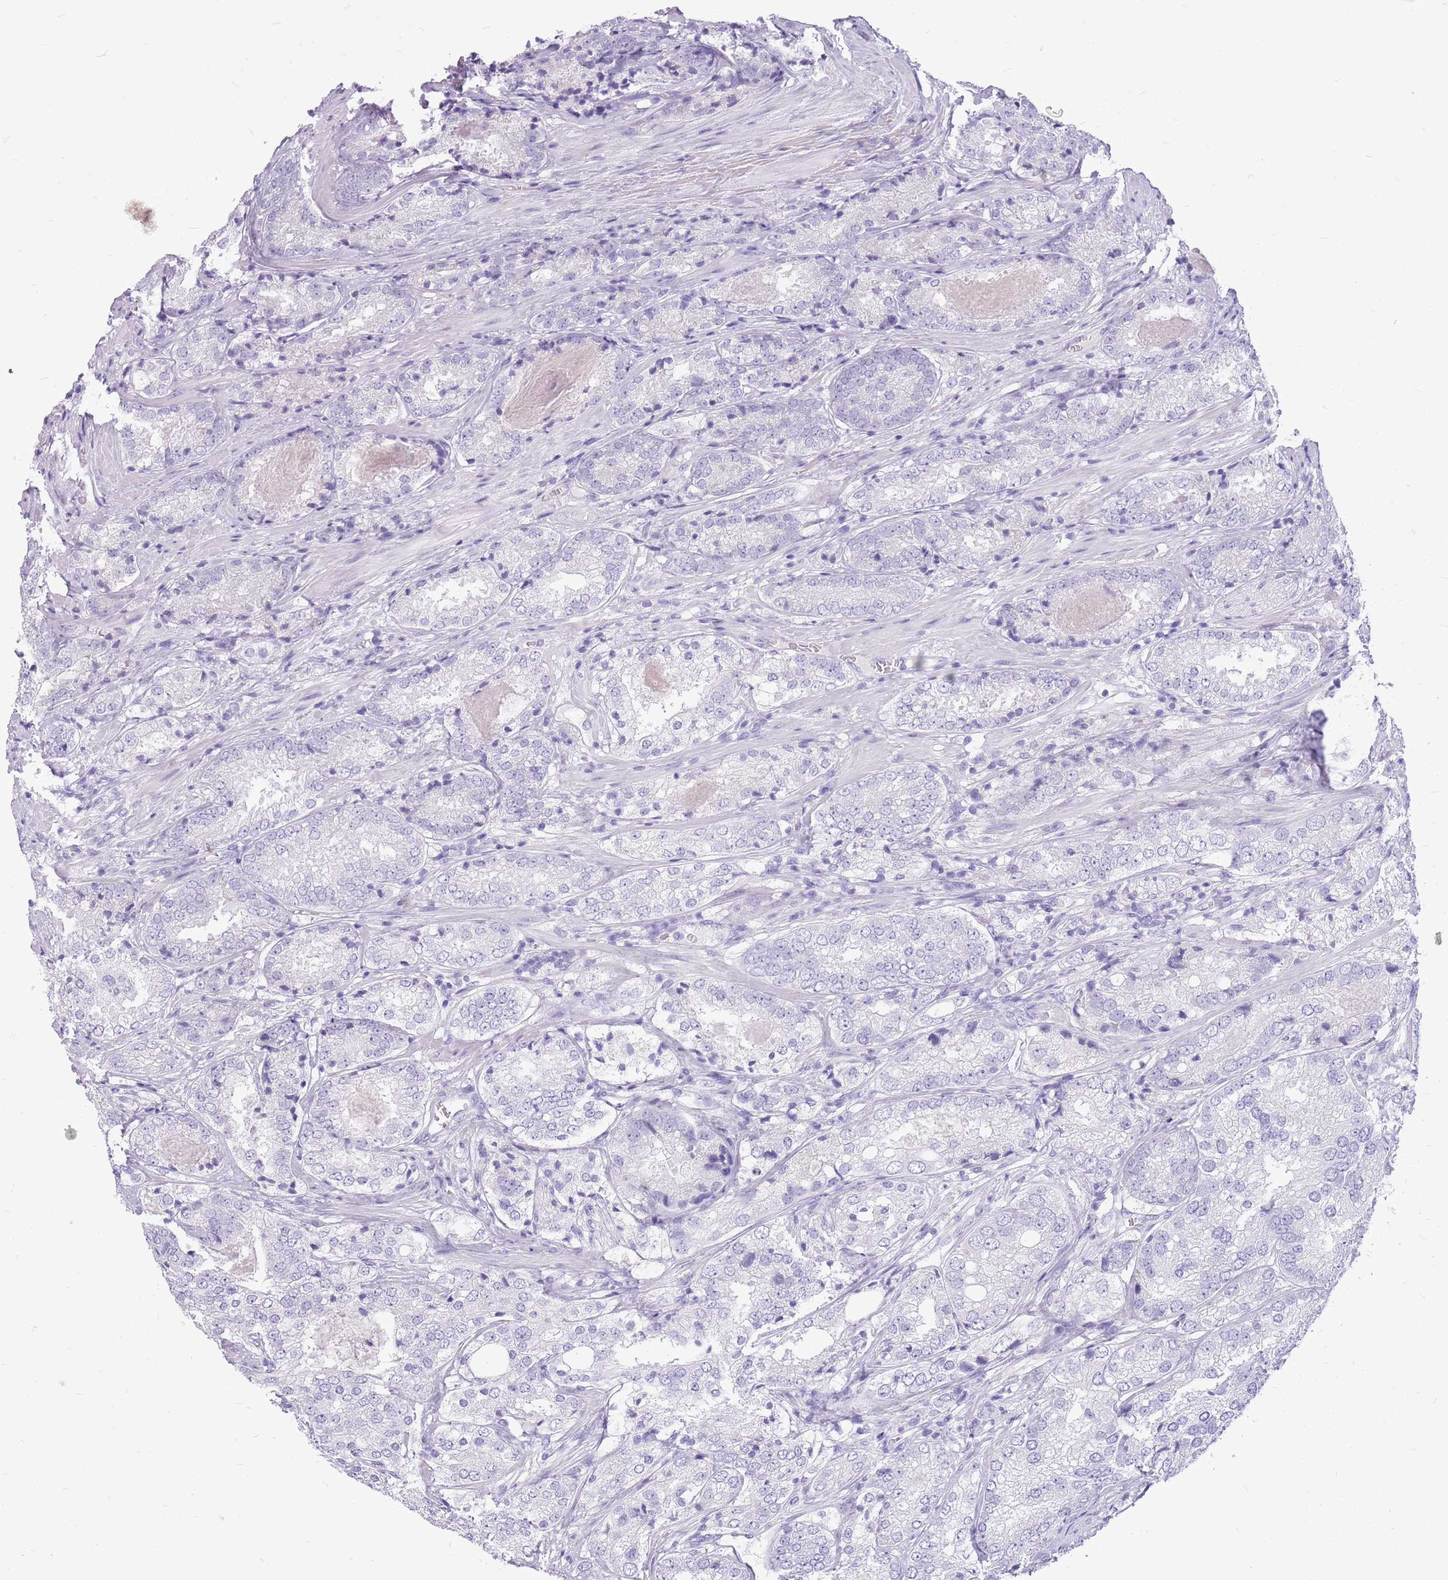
{"staining": {"intensity": "negative", "quantity": "none", "location": "none"}, "tissue": "prostate cancer", "cell_type": "Tumor cells", "image_type": "cancer", "snomed": [{"axis": "morphology", "description": "Adenocarcinoma, High grade"}, {"axis": "topography", "description": "Prostate"}], "caption": "Immunohistochemistry (IHC) image of neoplastic tissue: high-grade adenocarcinoma (prostate) stained with DAB demonstrates no significant protein positivity in tumor cells.", "gene": "ZNF425", "patient": {"sex": "male", "age": 63}}